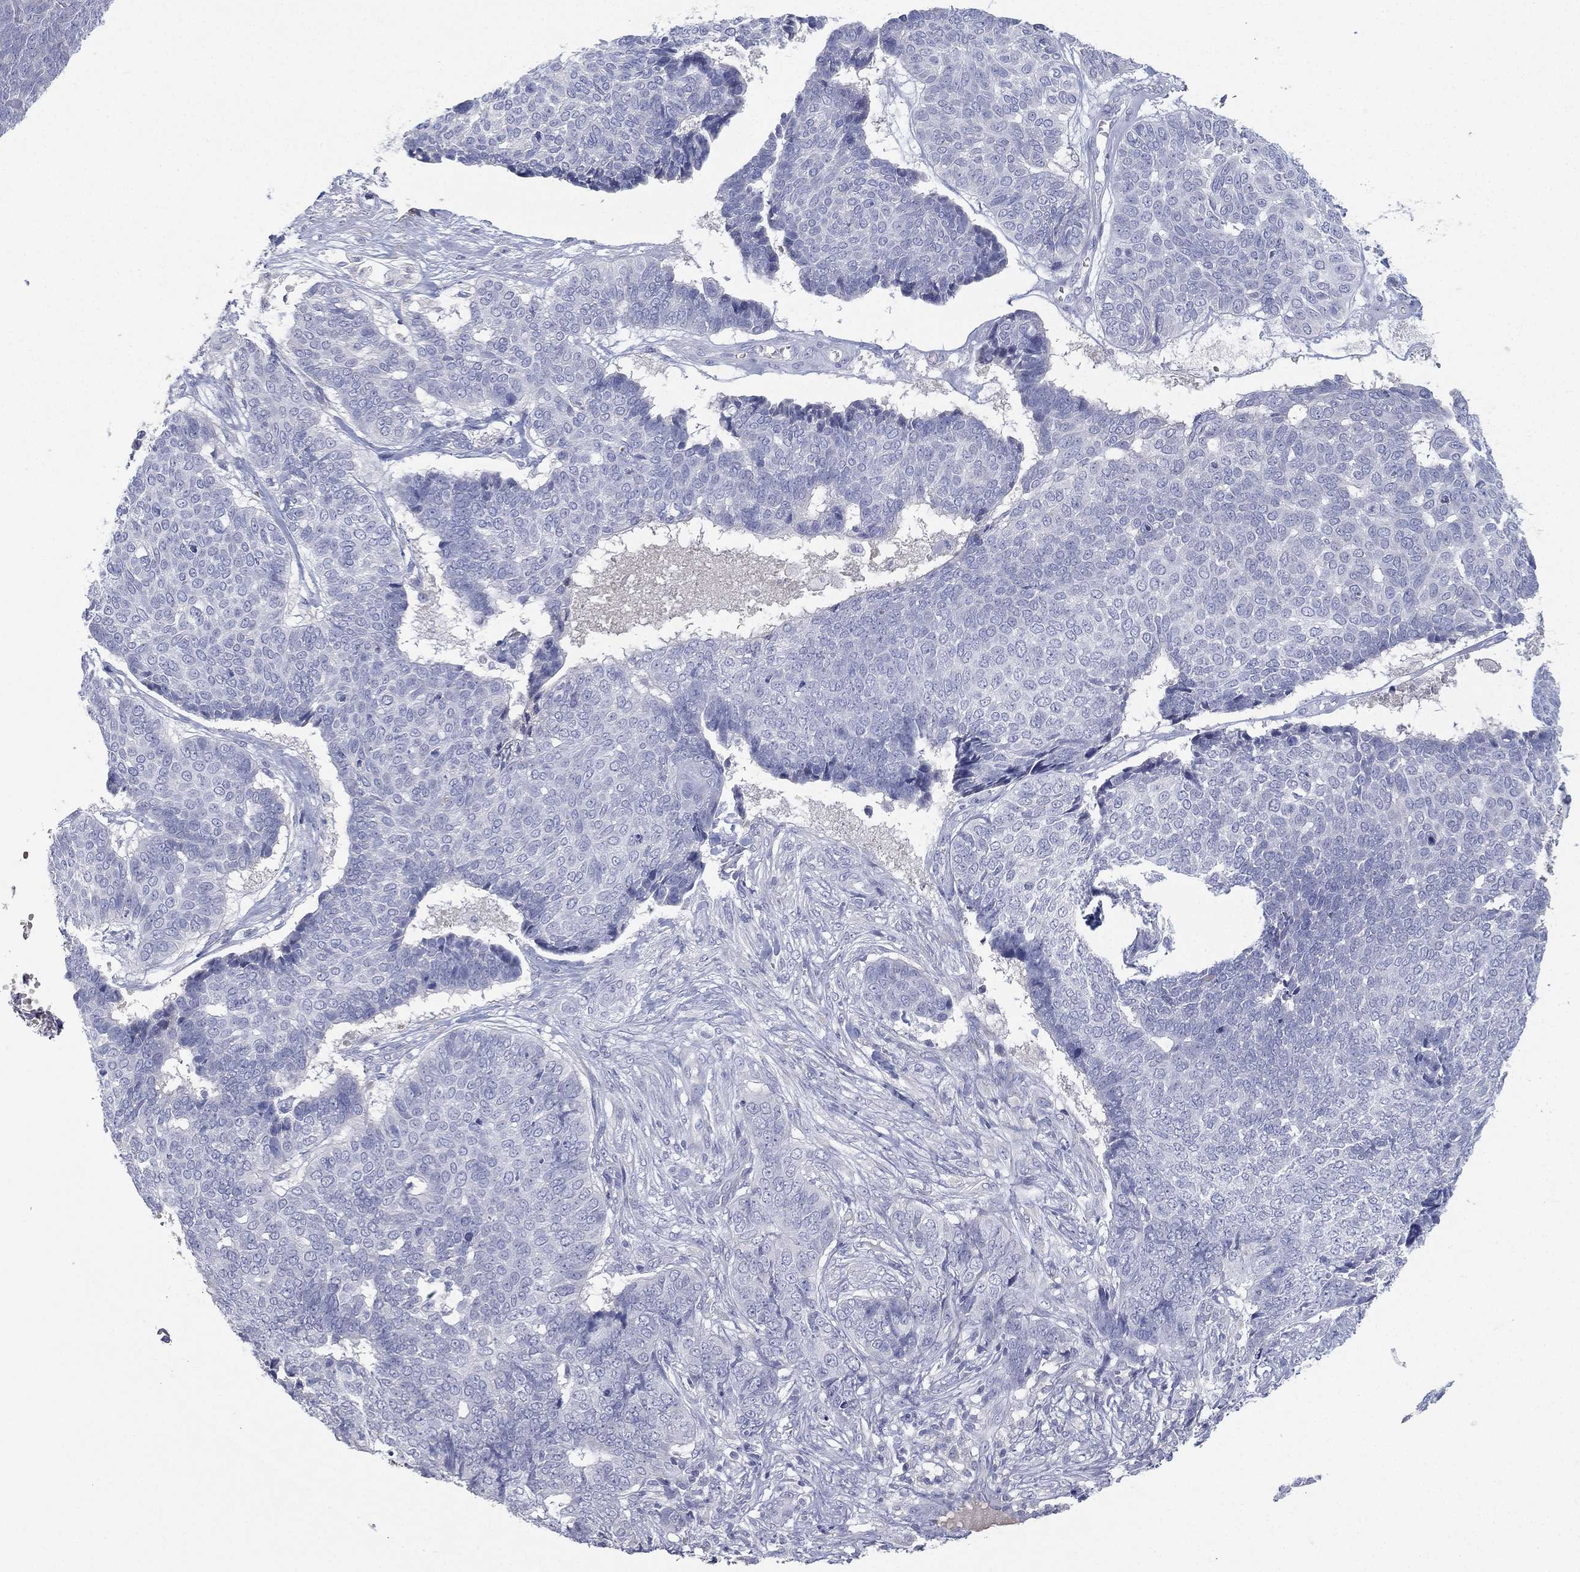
{"staining": {"intensity": "negative", "quantity": "none", "location": "none"}, "tissue": "skin cancer", "cell_type": "Tumor cells", "image_type": "cancer", "snomed": [{"axis": "morphology", "description": "Basal cell carcinoma"}, {"axis": "topography", "description": "Skin"}], "caption": "Histopathology image shows no significant protein positivity in tumor cells of skin basal cell carcinoma.", "gene": "CYP2D6", "patient": {"sex": "male", "age": 86}}